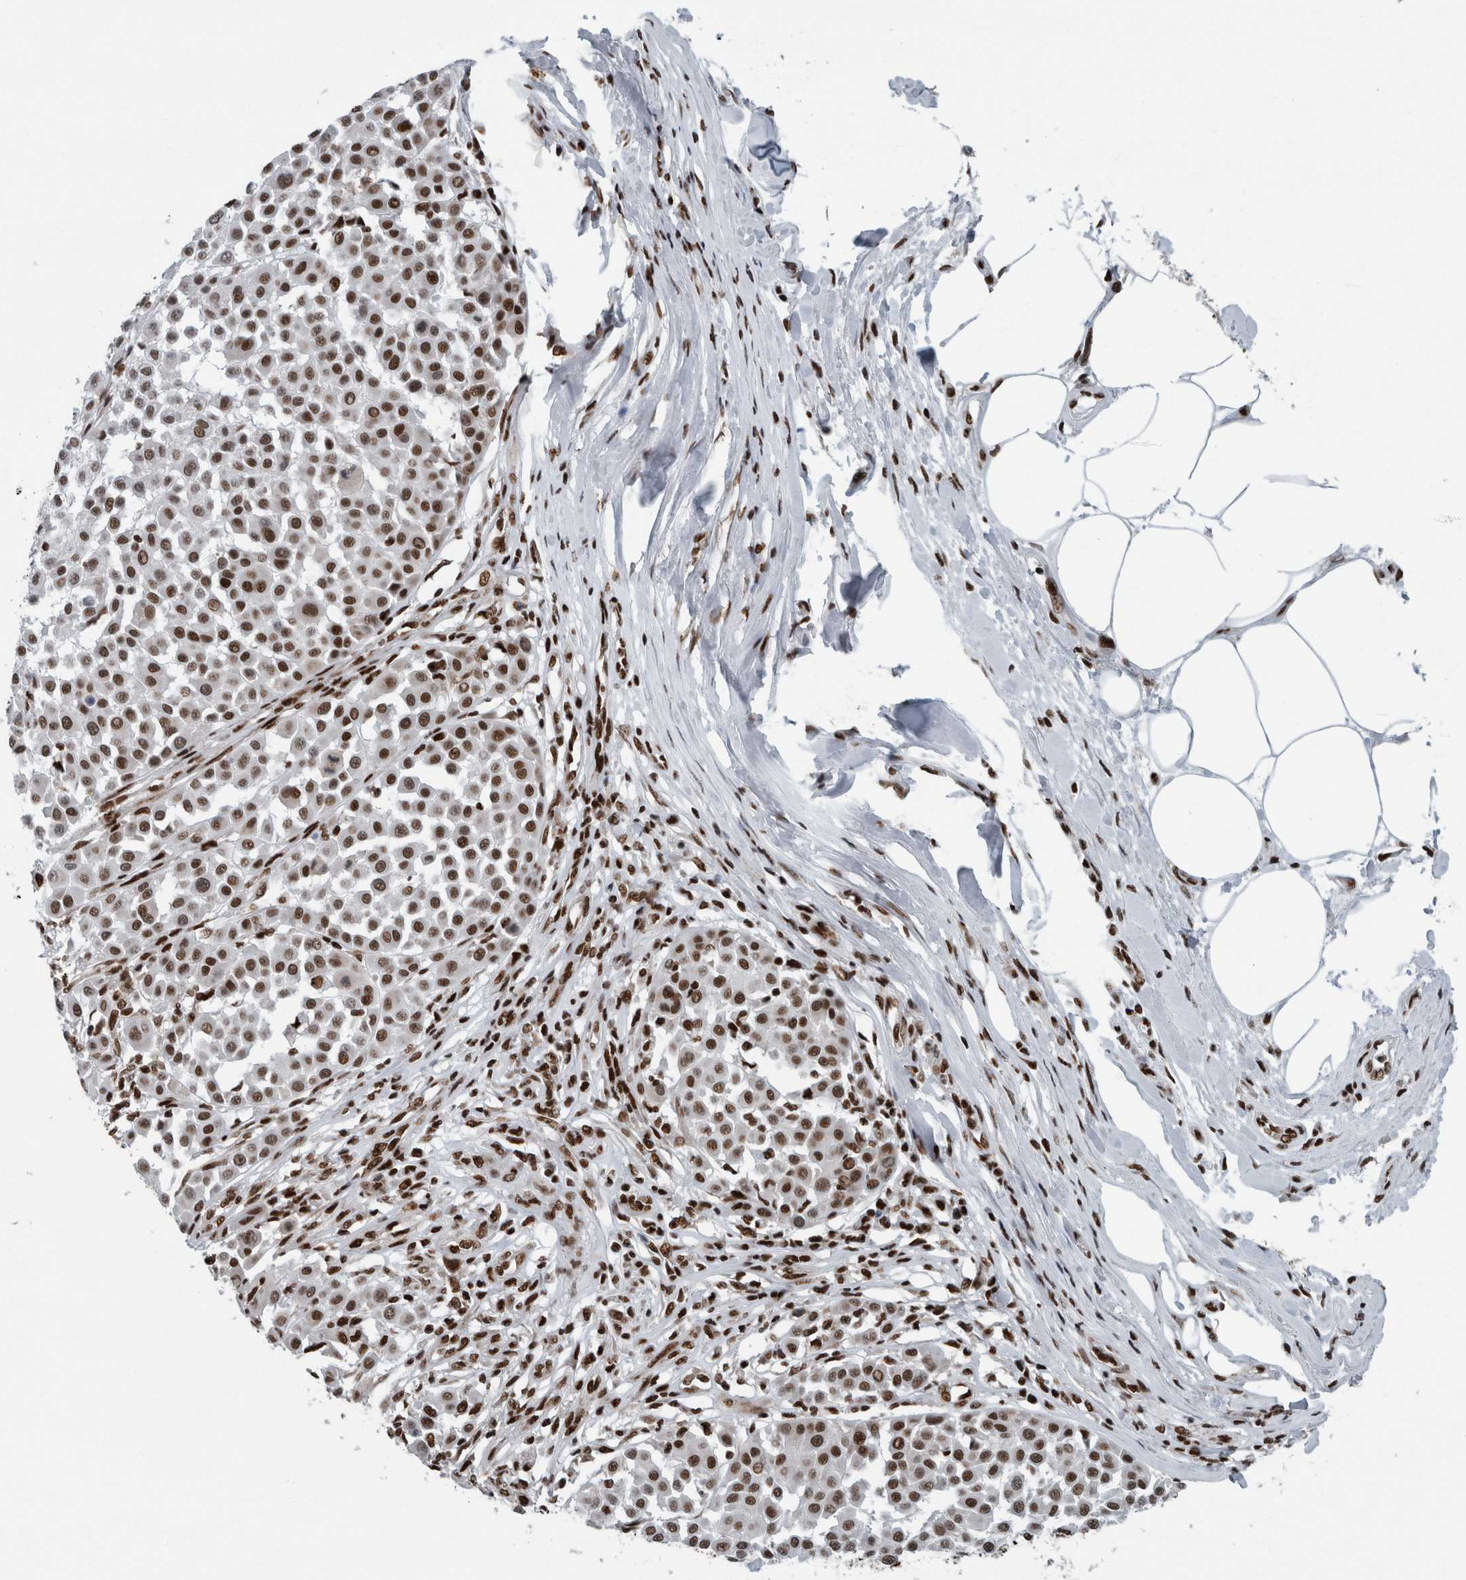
{"staining": {"intensity": "moderate", "quantity": ">75%", "location": "nuclear"}, "tissue": "melanoma", "cell_type": "Tumor cells", "image_type": "cancer", "snomed": [{"axis": "morphology", "description": "Malignant melanoma, Metastatic site"}, {"axis": "topography", "description": "Soft tissue"}], "caption": "Human melanoma stained for a protein (brown) shows moderate nuclear positive expression in about >75% of tumor cells.", "gene": "DNMT3A", "patient": {"sex": "male", "age": 41}}